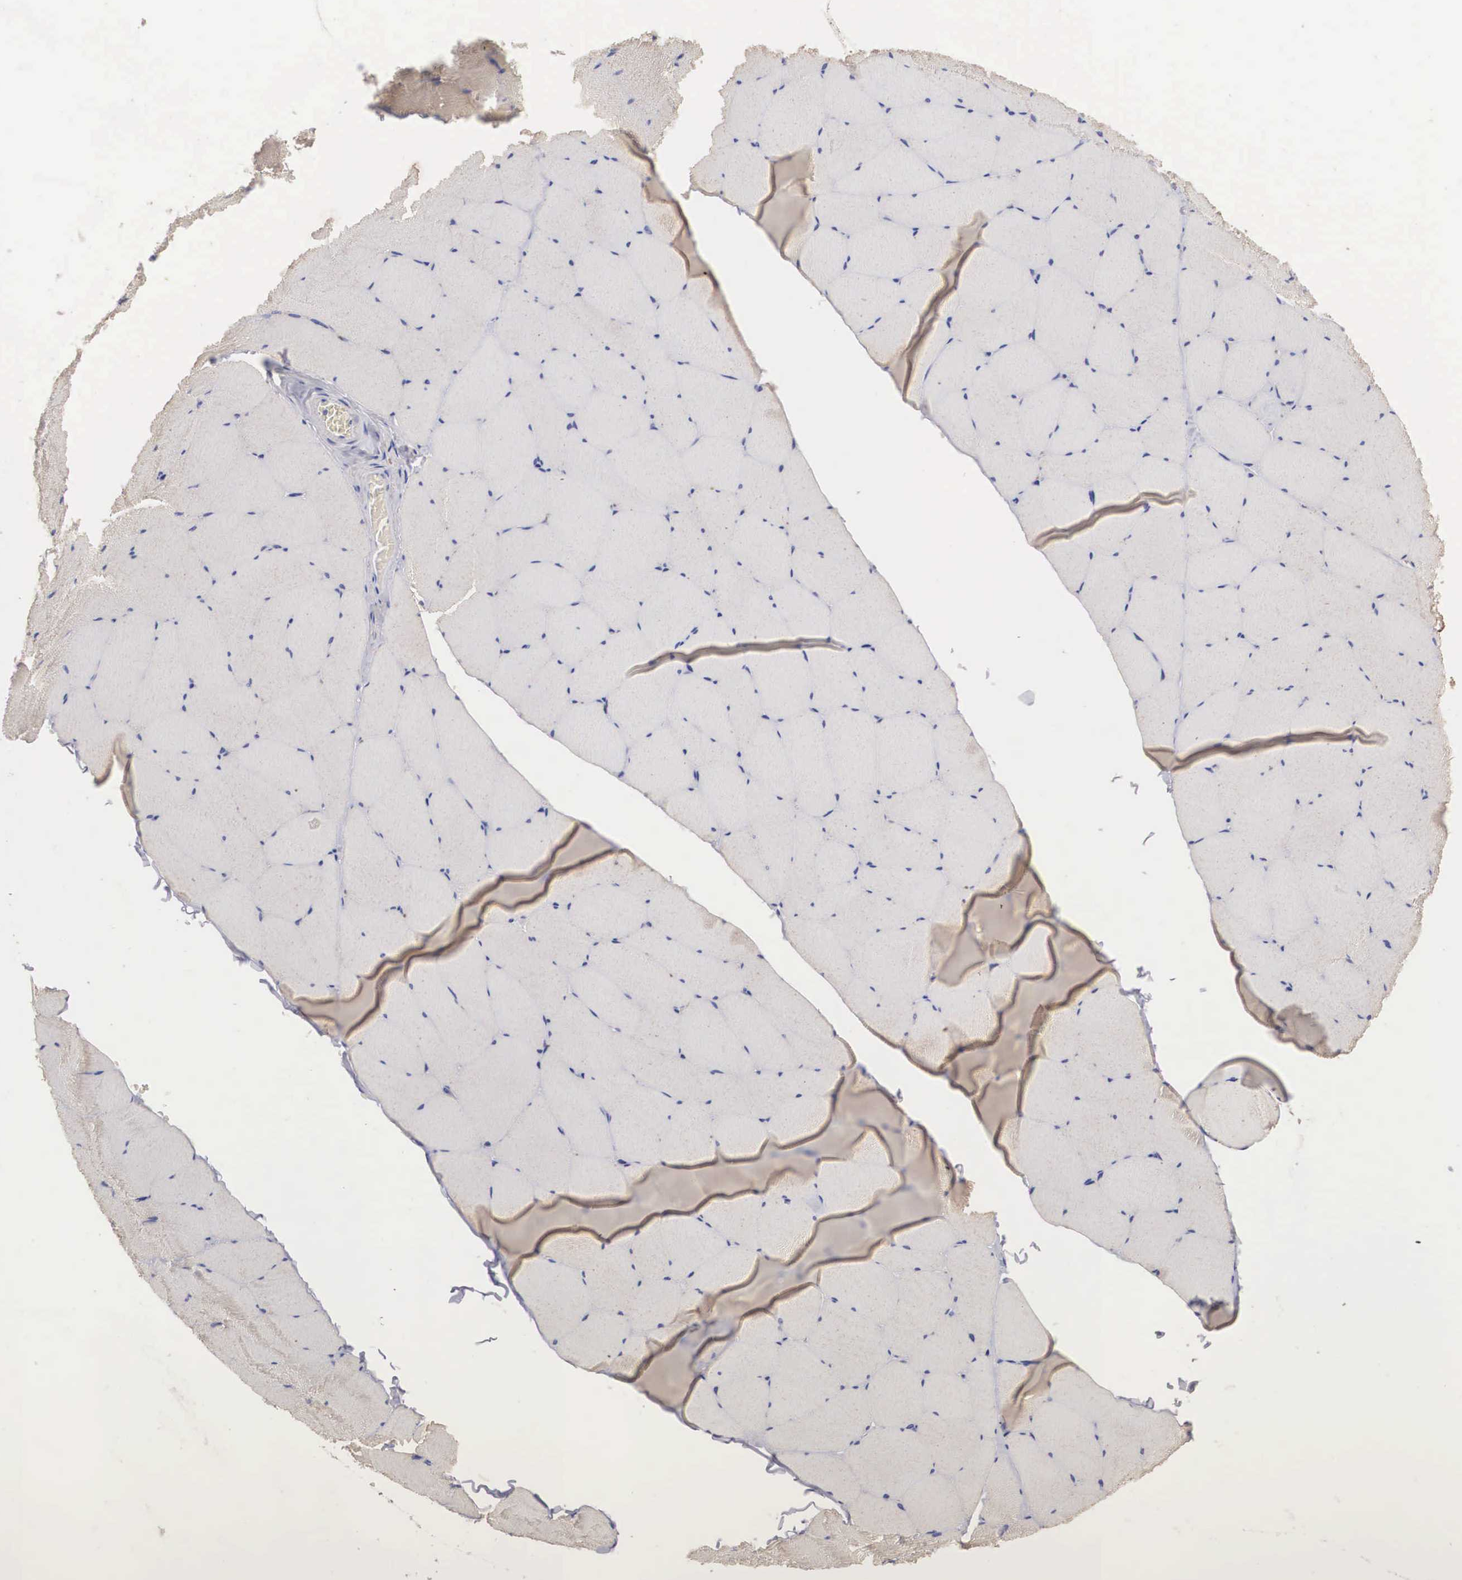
{"staining": {"intensity": "weak", "quantity": "<25%", "location": "cytoplasmic/membranous"}, "tissue": "skeletal muscle", "cell_type": "Myocytes", "image_type": "normal", "snomed": [{"axis": "morphology", "description": "Normal tissue, NOS"}, {"axis": "topography", "description": "Skeletal muscle"}, {"axis": "topography", "description": "Salivary gland"}], "caption": "A photomicrograph of skeletal muscle stained for a protein exhibits no brown staining in myocytes.", "gene": "ABHD4", "patient": {"sex": "male", "age": 62}}